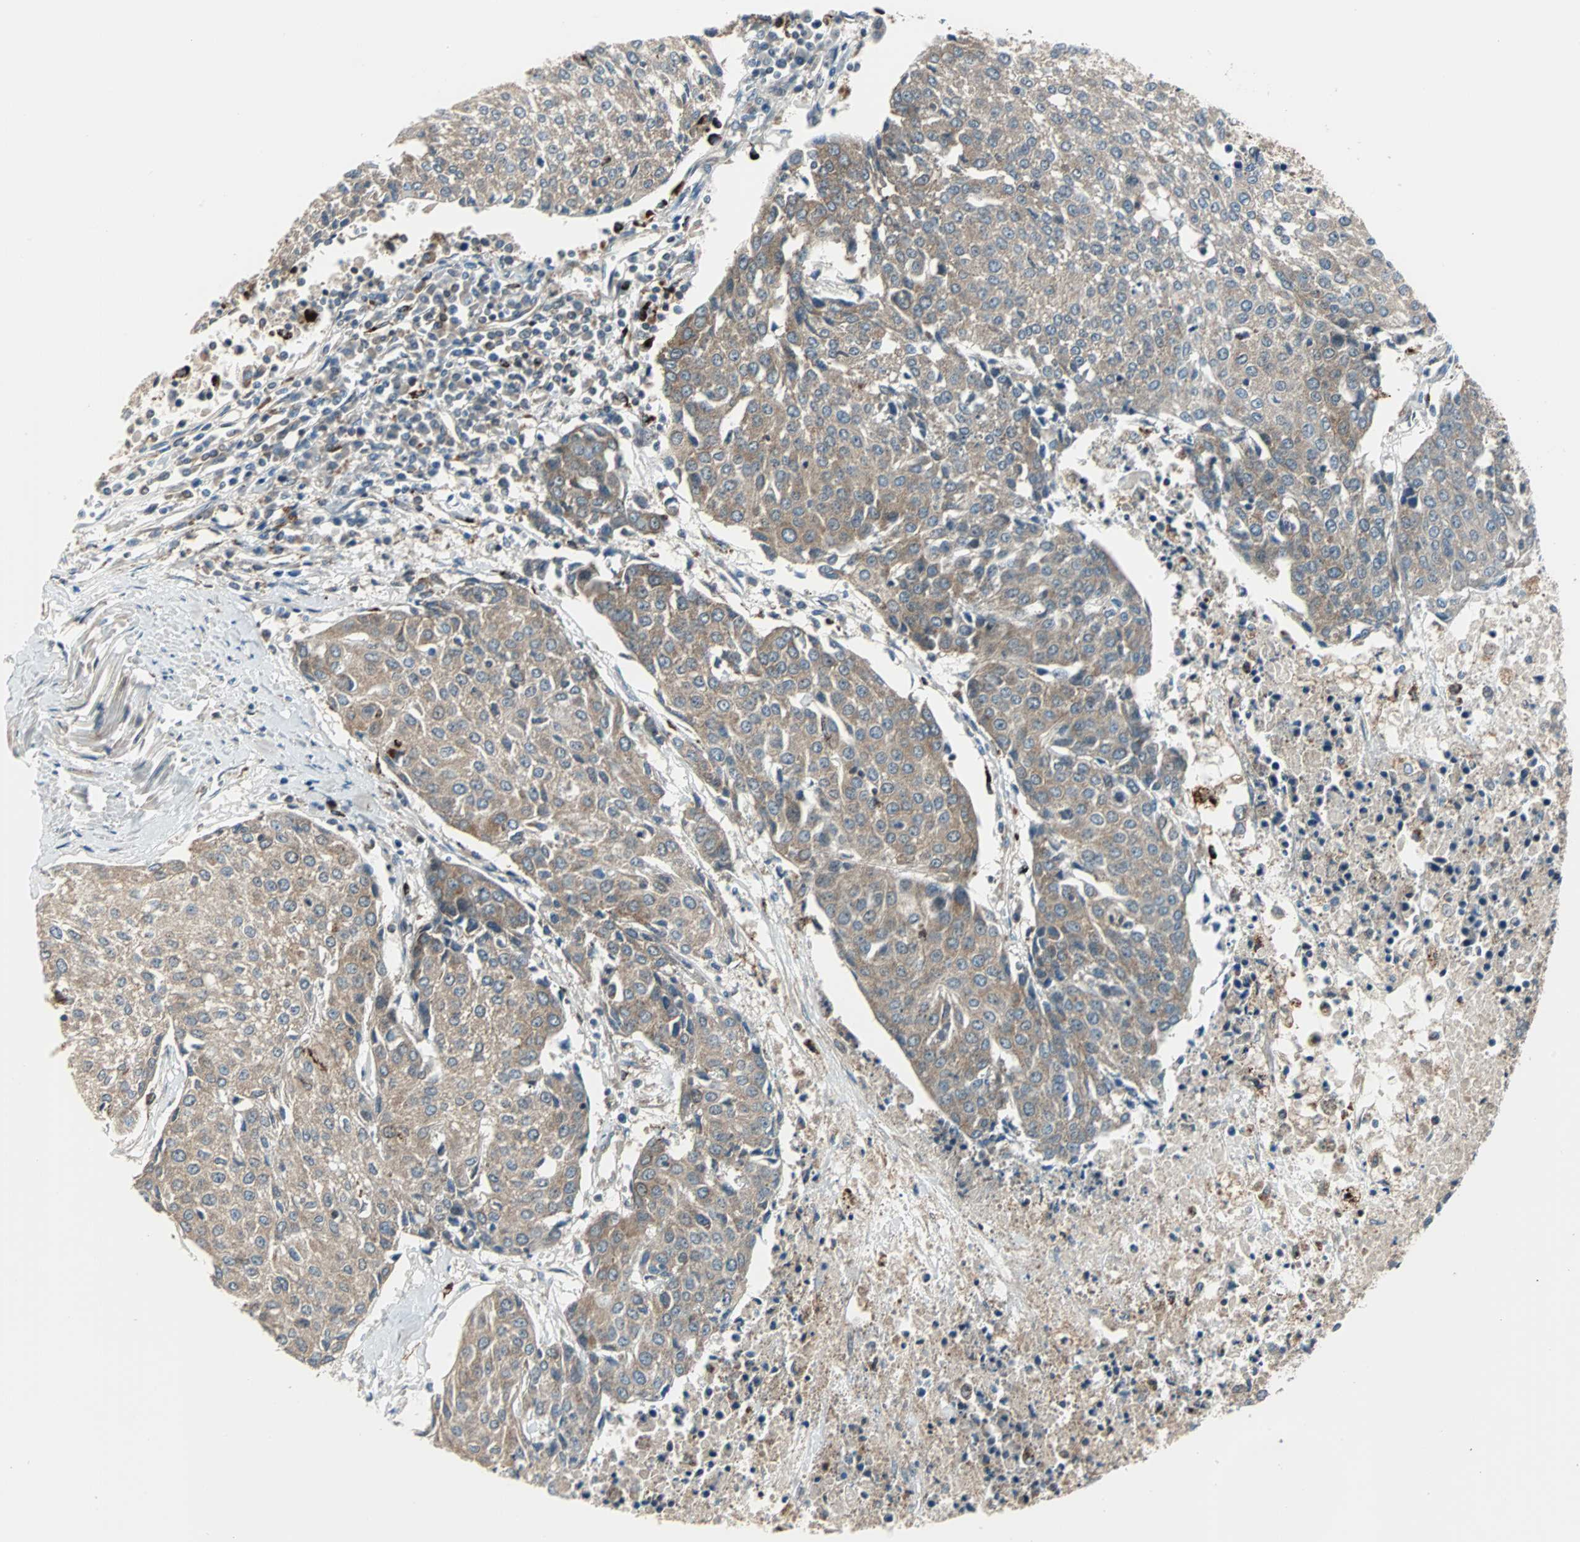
{"staining": {"intensity": "weak", "quantity": ">75%", "location": "cytoplasmic/membranous"}, "tissue": "urothelial cancer", "cell_type": "Tumor cells", "image_type": "cancer", "snomed": [{"axis": "morphology", "description": "Urothelial carcinoma, High grade"}, {"axis": "topography", "description": "Urinary bladder"}], "caption": "Protein expression analysis of urothelial cancer demonstrates weak cytoplasmic/membranous expression in about >75% of tumor cells.", "gene": "RELA", "patient": {"sex": "female", "age": 85}}